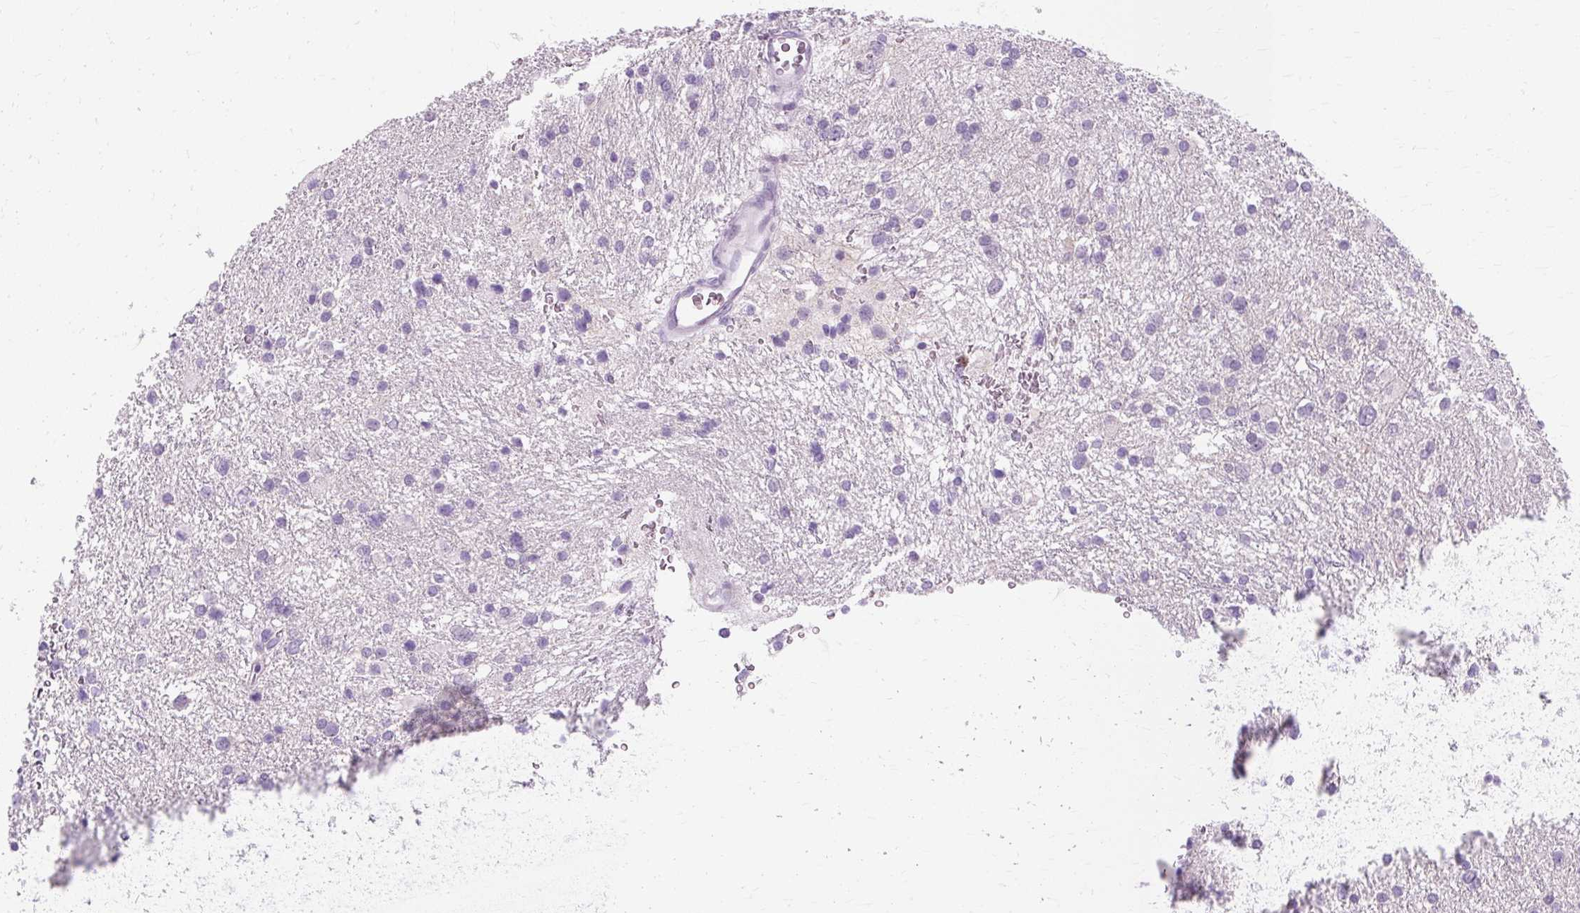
{"staining": {"intensity": "weak", "quantity": "<25%", "location": "nuclear"}, "tissue": "glioma", "cell_type": "Tumor cells", "image_type": "cancer", "snomed": [{"axis": "morphology", "description": "Glioma, malignant, Low grade"}, {"axis": "topography", "description": "Brain"}], "caption": "This is an IHC image of human malignant glioma (low-grade). There is no expression in tumor cells.", "gene": "RYBP", "patient": {"sex": "female", "age": 32}}